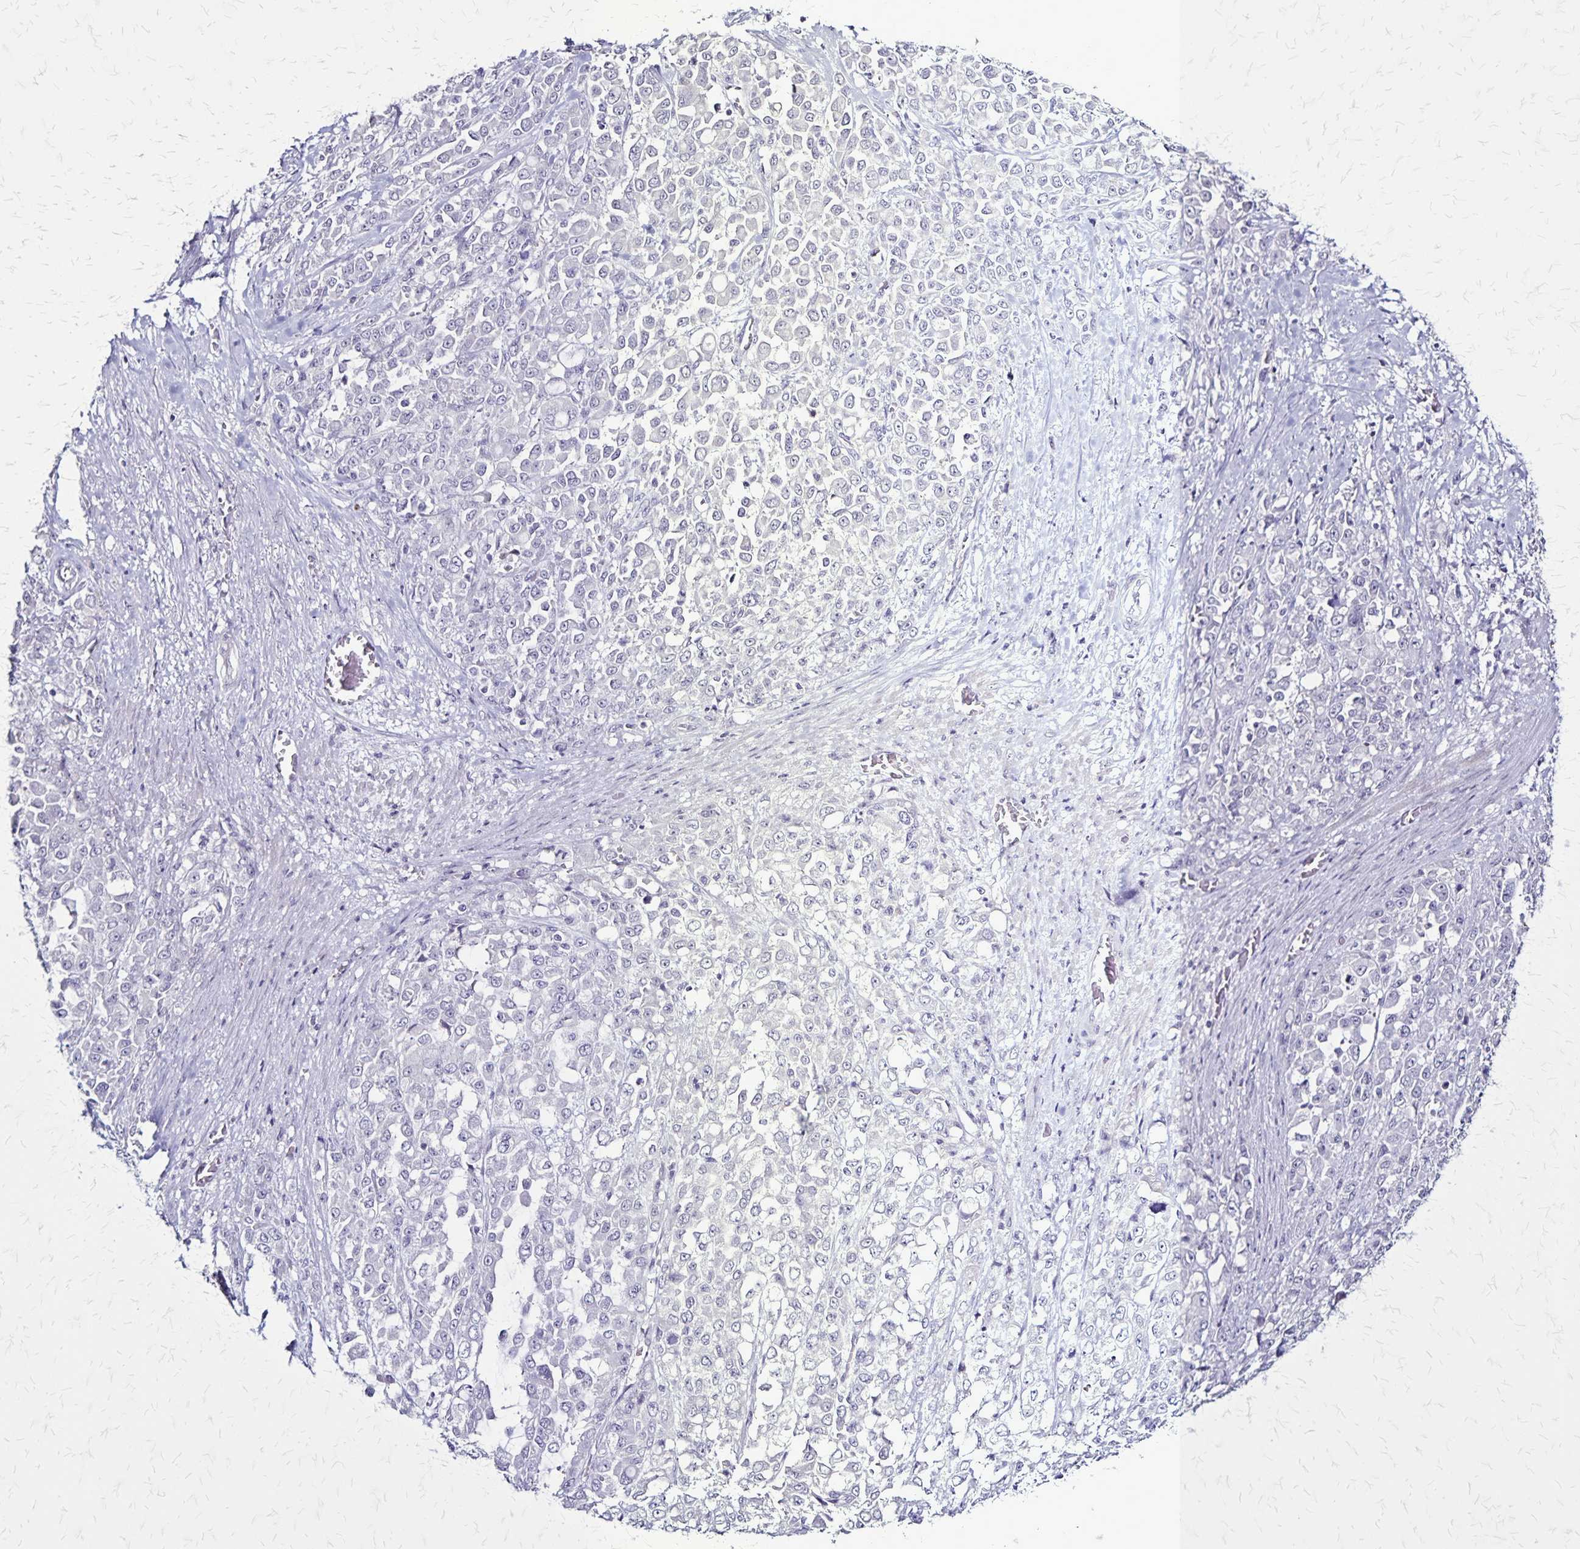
{"staining": {"intensity": "negative", "quantity": "none", "location": "none"}, "tissue": "stomach cancer", "cell_type": "Tumor cells", "image_type": "cancer", "snomed": [{"axis": "morphology", "description": "Adenocarcinoma, NOS"}, {"axis": "topography", "description": "Stomach"}], "caption": "Immunohistochemistry histopathology image of neoplastic tissue: stomach adenocarcinoma stained with DAB (3,3'-diaminobenzidine) demonstrates no significant protein staining in tumor cells. Brightfield microscopy of immunohistochemistry (IHC) stained with DAB (3,3'-diaminobenzidine) (brown) and hematoxylin (blue), captured at high magnification.", "gene": "PLXNA4", "patient": {"sex": "female", "age": 76}}